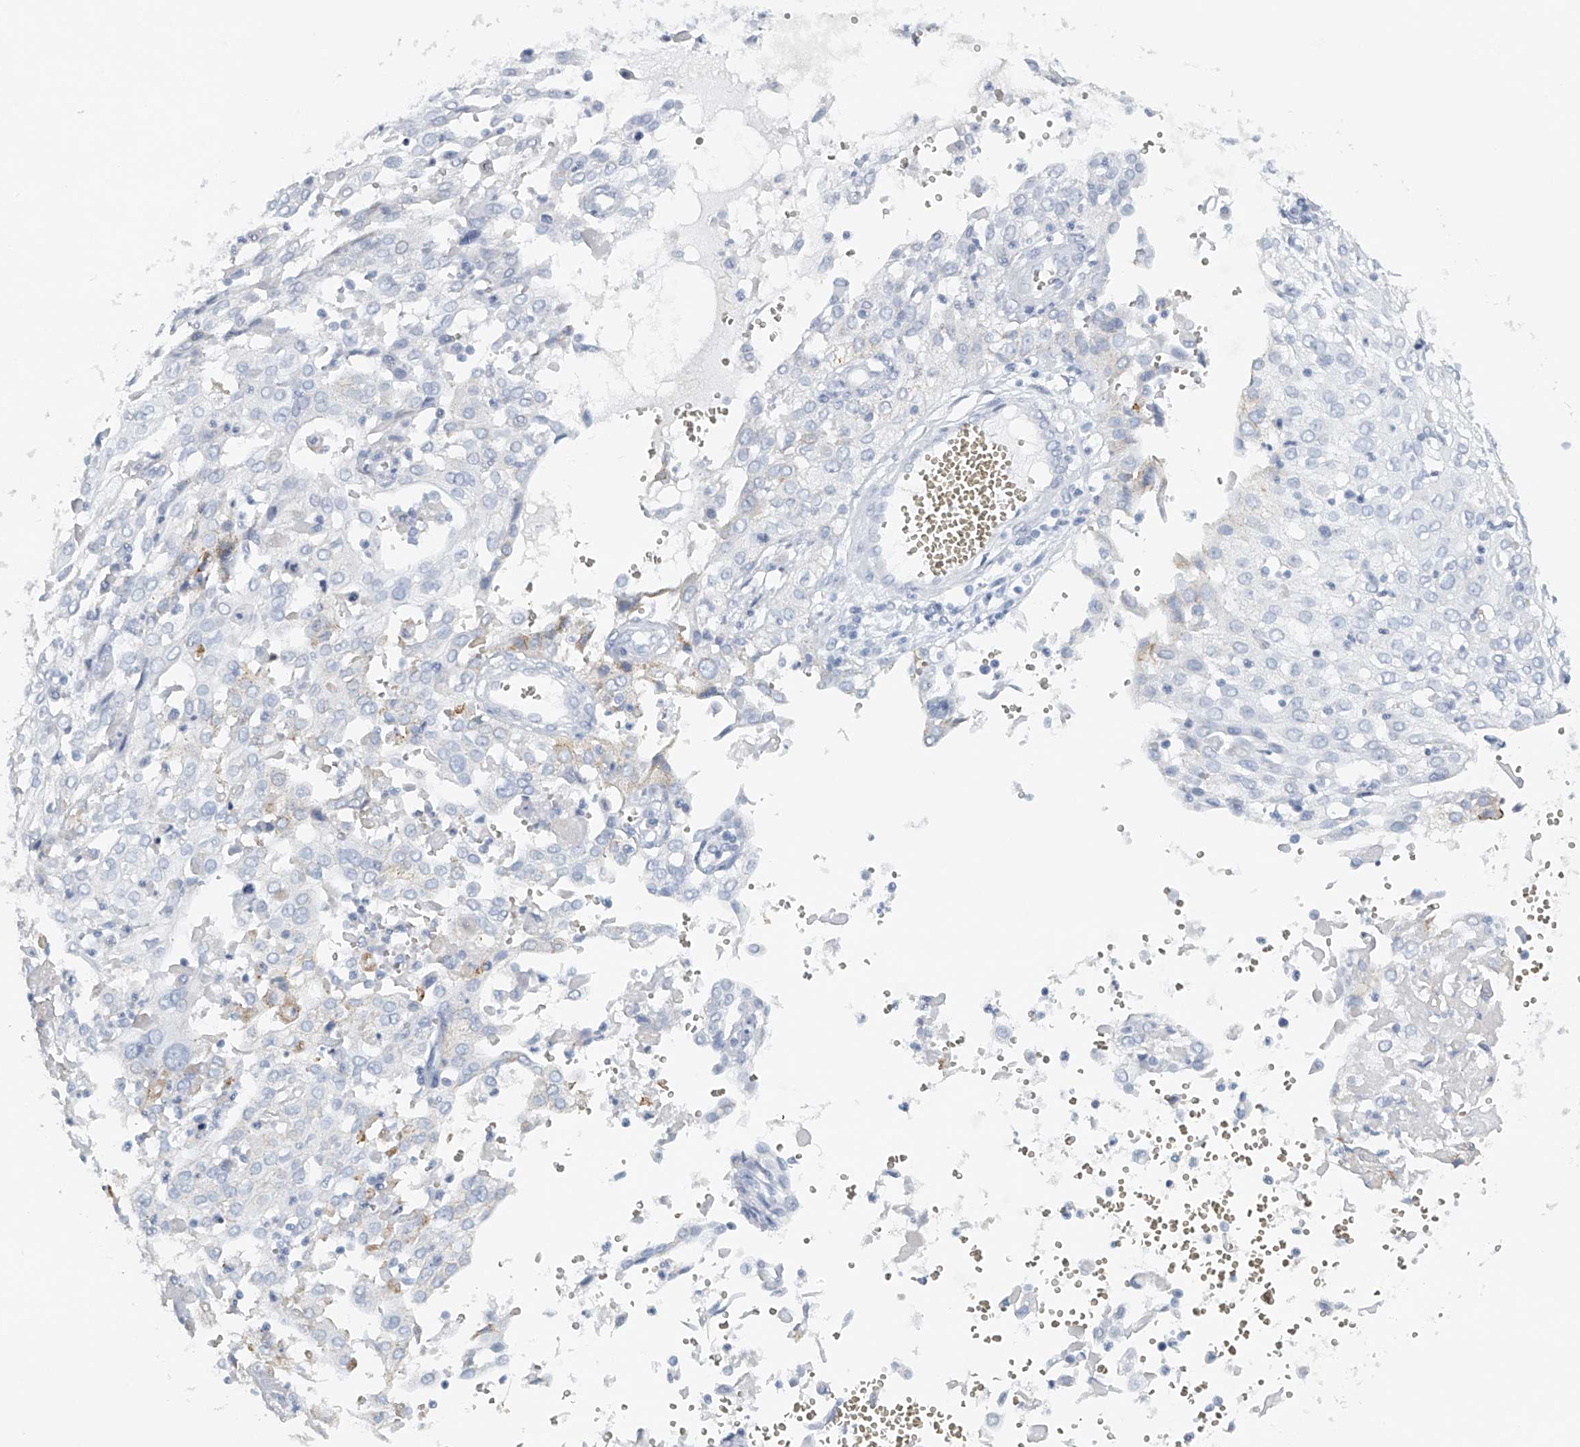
{"staining": {"intensity": "negative", "quantity": "none", "location": "none"}, "tissue": "cervical cancer", "cell_type": "Tumor cells", "image_type": "cancer", "snomed": [{"axis": "morphology", "description": "Squamous cell carcinoma, NOS"}, {"axis": "topography", "description": "Cervix"}], "caption": "High magnification brightfield microscopy of cervical squamous cell carcinoma stained with DAB (brown) and counterstained with hematoxylin (blue): tumor cells show no significant positivity.", "gene": "FAT2", "patient": {"sex": "female", "age": 39}}